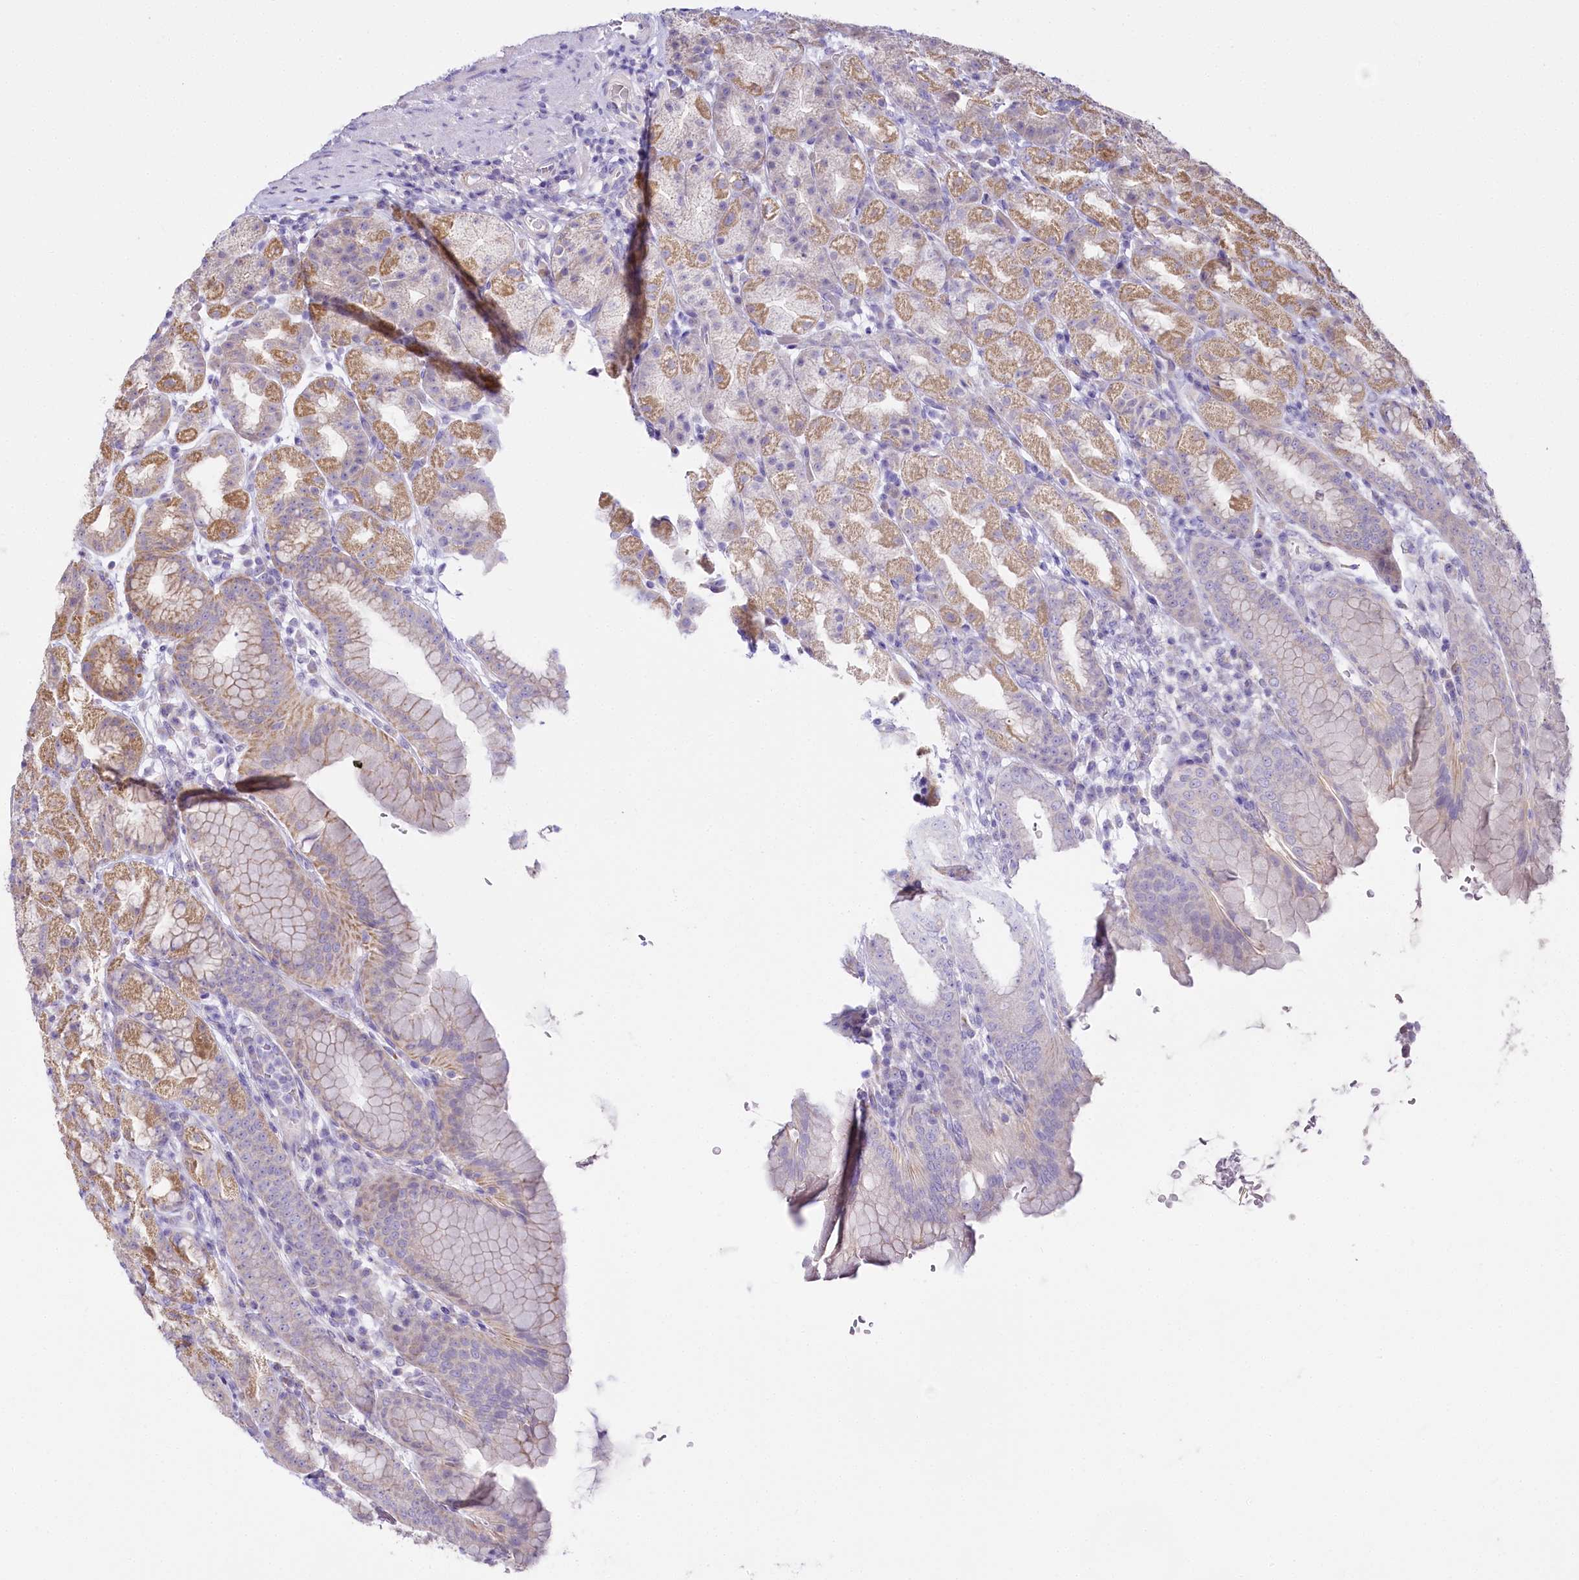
{"staining": {"intensity": "moderate", "quantity": "25%-75%", "location": "cytoplasmic/membranous"}, "tissue": "stomach", "cell_type": "Glandular cells", "image_type": "normal", "snomed": [{"axis": "morphology", "description": "Normal tissue, NOS"}, {"axis": "topography", "description": "Stomach, upper"}], "caption": "Glandular cells reveal moderate cytoplasmic/membranous staining in about 25%-75% of cells in benign stomach. The protein of interest is stained brown, and the nuclei are stained in blue (DAB IHC with brightfield microscopy, high magnification).", "gene": "ZNF226", "patient": {"sex": "male", "age": 68}}